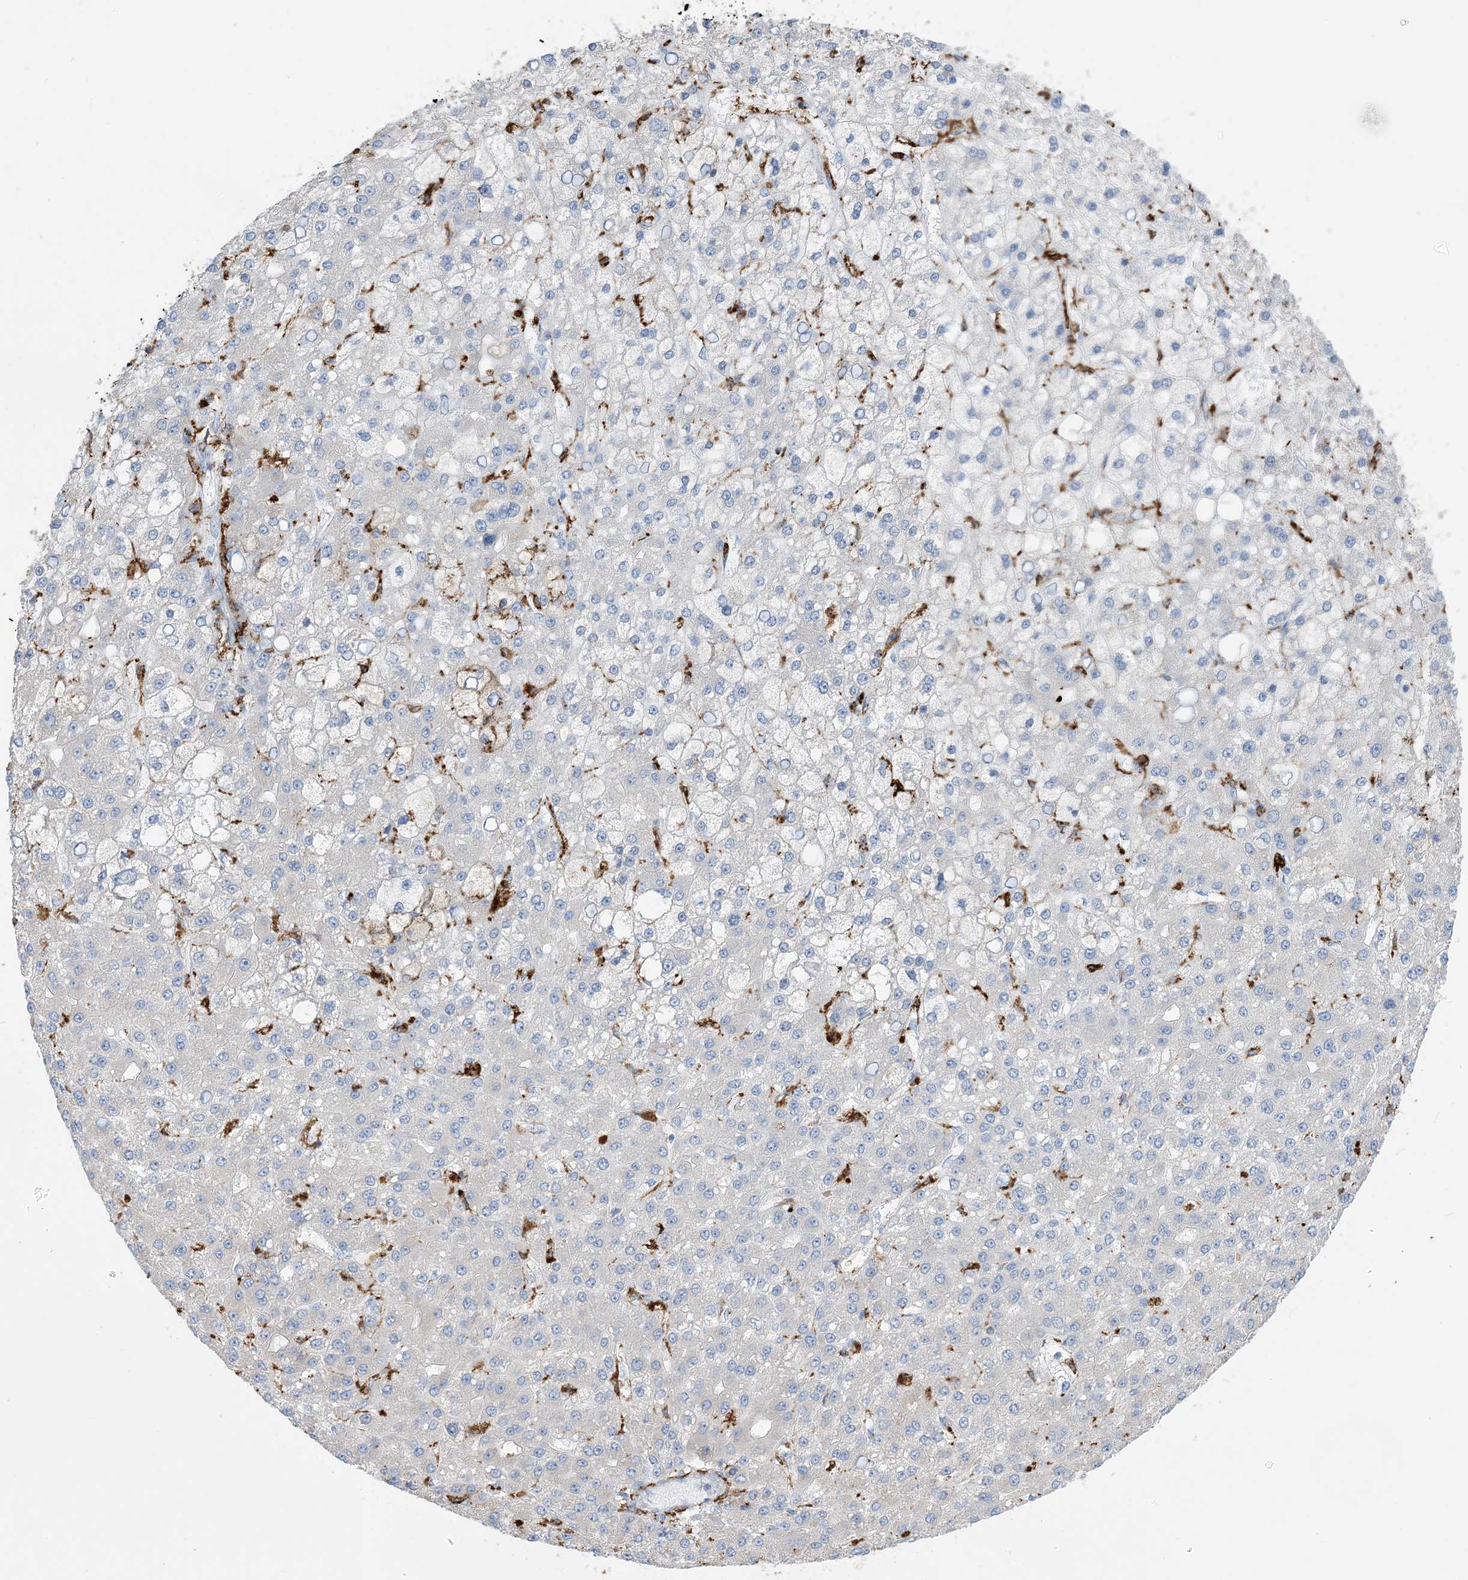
{"staining": {"intensity": "negative", "quantity": "none", "location": "none"}, "tissue": "liver cancer", "cell_type": "Tumor cells", "image_type": "cancer", "snomed": [{"axis": "morphology", "description": "Carcinoma, Hepatocellular, NOS"}, {"axis": "topography", "description": "Liver"}], "caption": "Tumor cells are negative for brown protein staining in liver cancer (hepatocellular carcinoma).", "gene": "DPH3", "patient": {"sex": "male", "age": 67}}